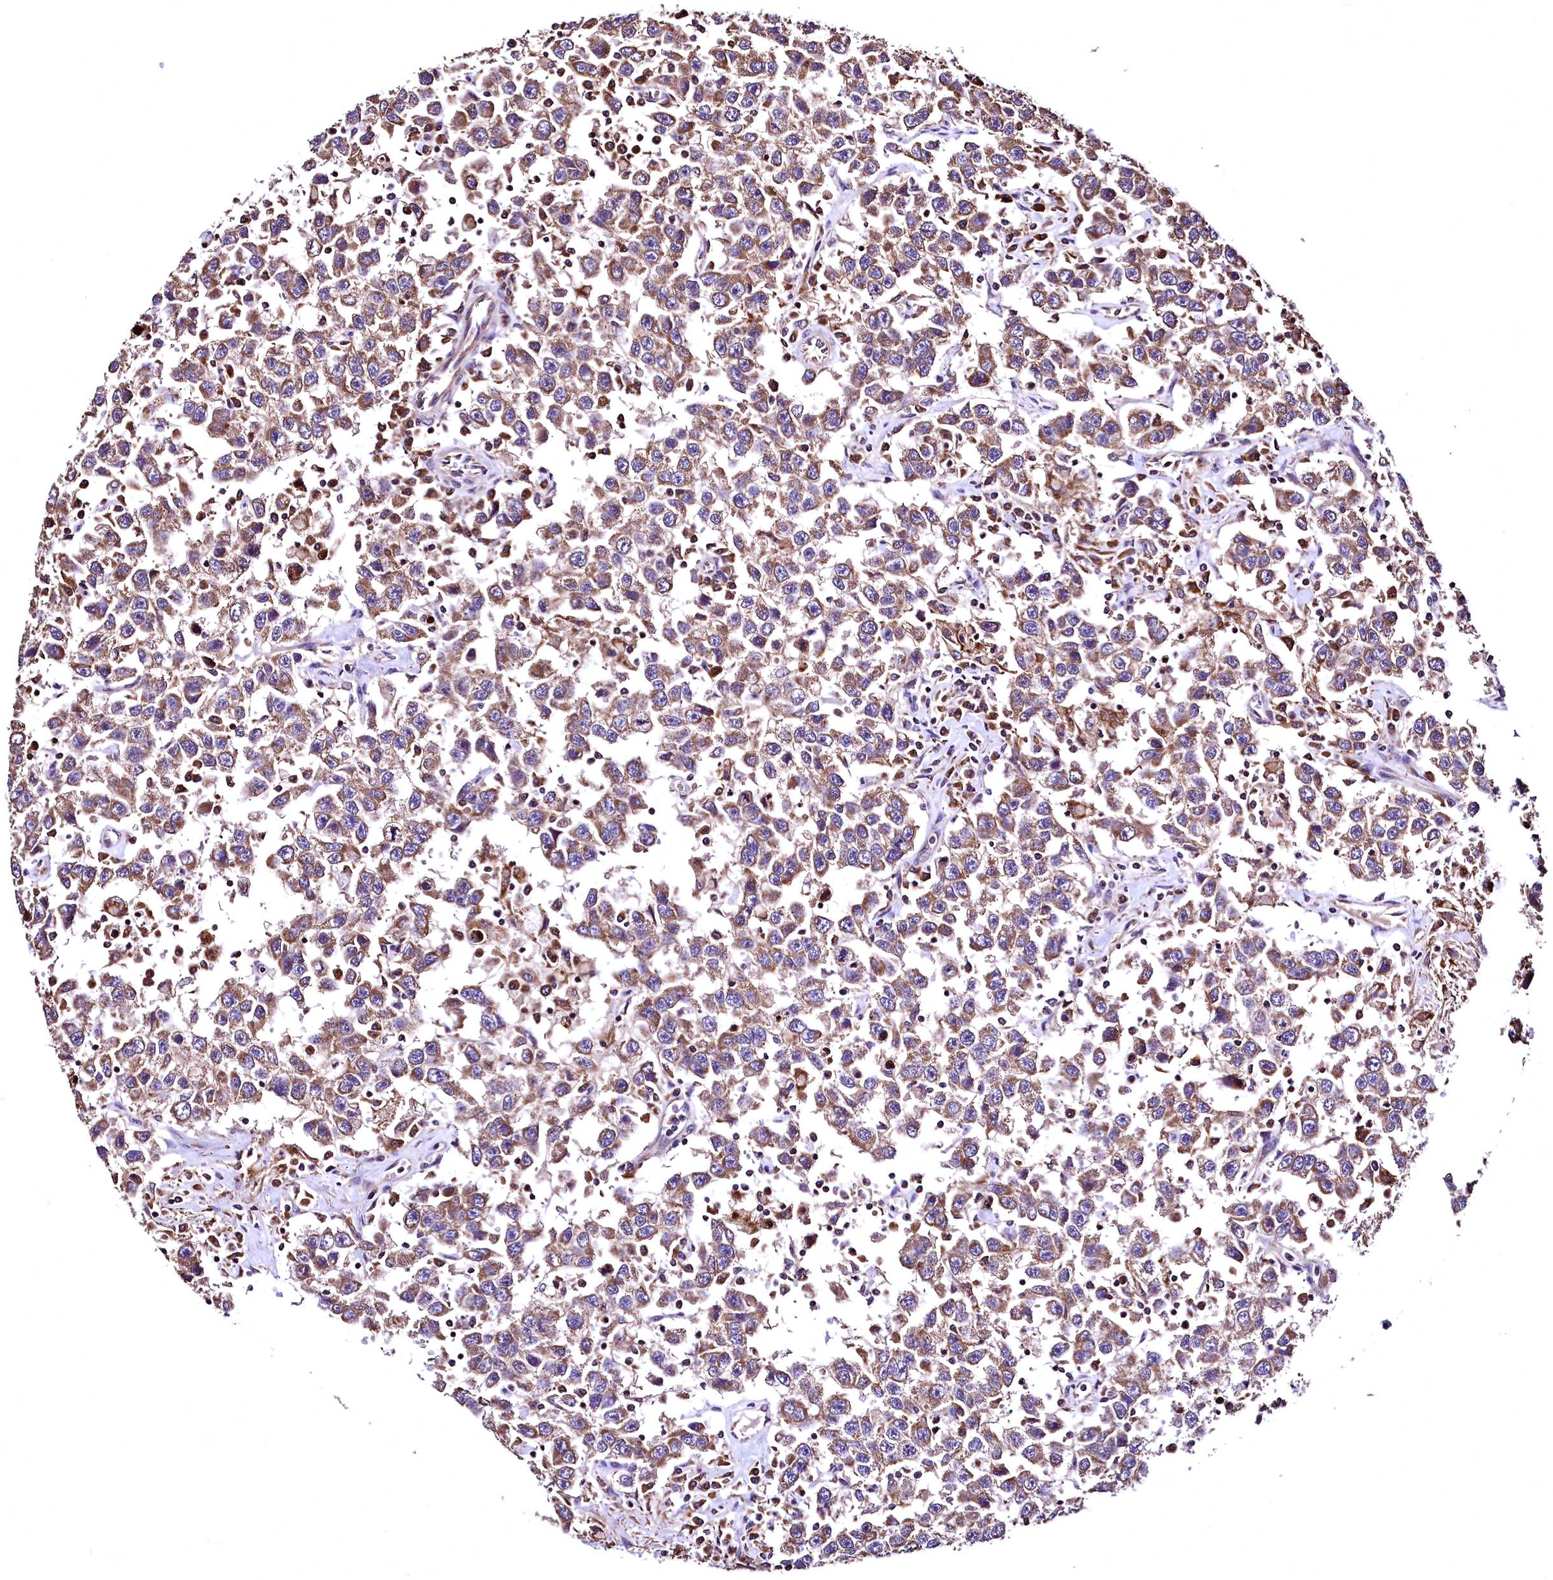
{"staining": {"intensity": "moderate", "quantity": ">75%", "location": "cytoplasmic/membranous"}, "tissue": "testis cancer", "cell_type": "Tumor cells", "image_type": "cancer", "snomed": [{"axis": "morphology", "description": "Seminoma, NOS"}, {"axis": "topography", "description": "Testis"}], "caption": "Protein analysis of testis cancer tissue reveals moderate cytoplasmic/membranous expression in about >75% of tumor cells. The staining was performed using DAB (3,3'-diaminobenzidine), with brown indicating positive protein expression. Nuclei are stained blue with hematoxylin.", "gene": "LRSAM1", "patient": {"sex": "male", "age": 41}}